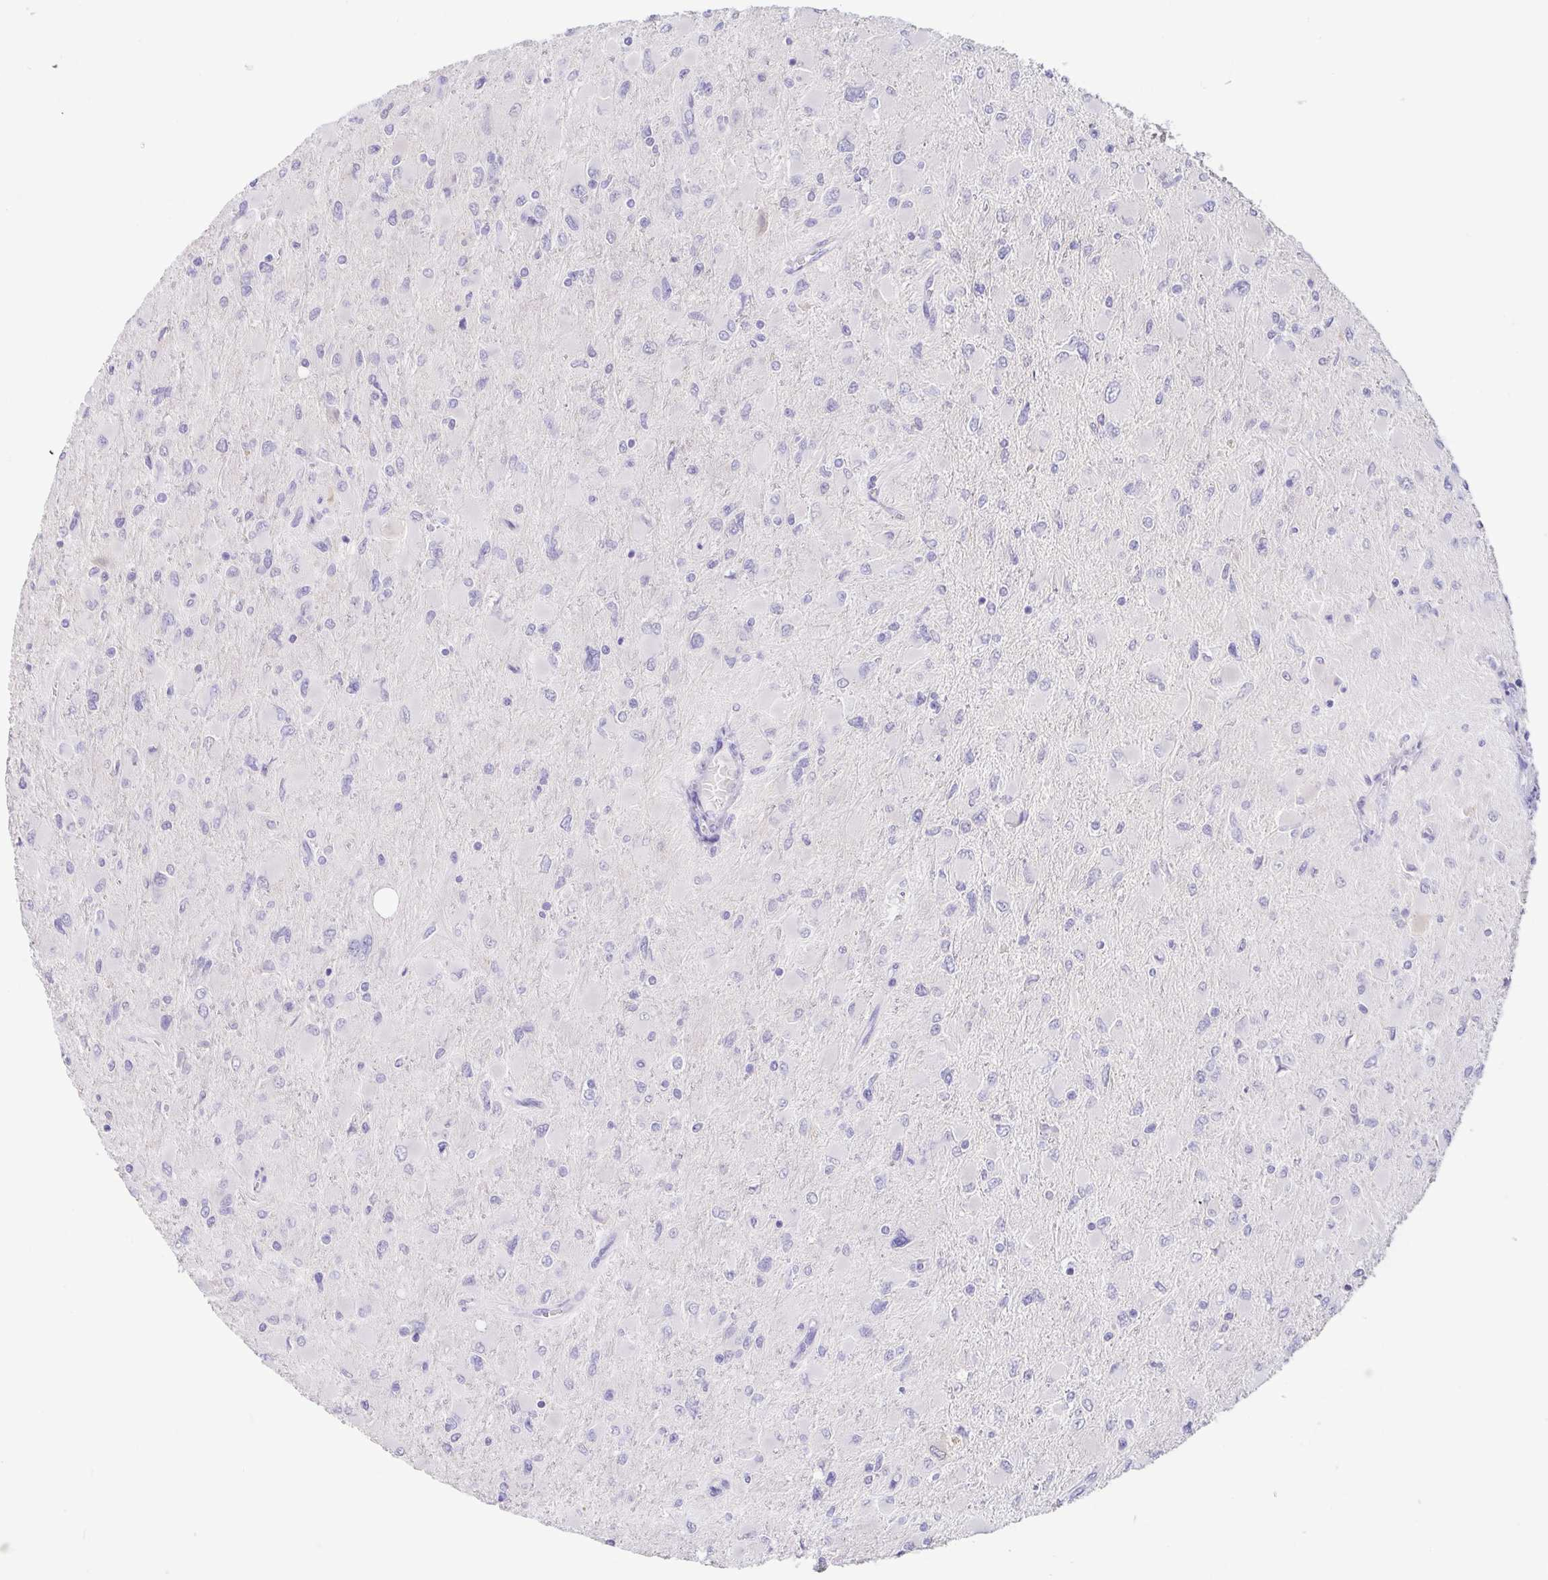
{"staining": {"intensity": "negative", "quantity": "none", "location": "none"}, "tissue": "glioma", "cell_type": "Tumor cells", "image_type": "cancer", "snomed": [{"axis": "morphology", "description": "Glioma, malignant, High grade"}, {"axis": "topography", "description": "Cerebral cortex"}], "caption": "The immunohistochemistry photomicrograph has no significant expression in tumor cells of glioma tissue.", "gene": "FABP3", "patient": {"sex": "female", "age": 36}}